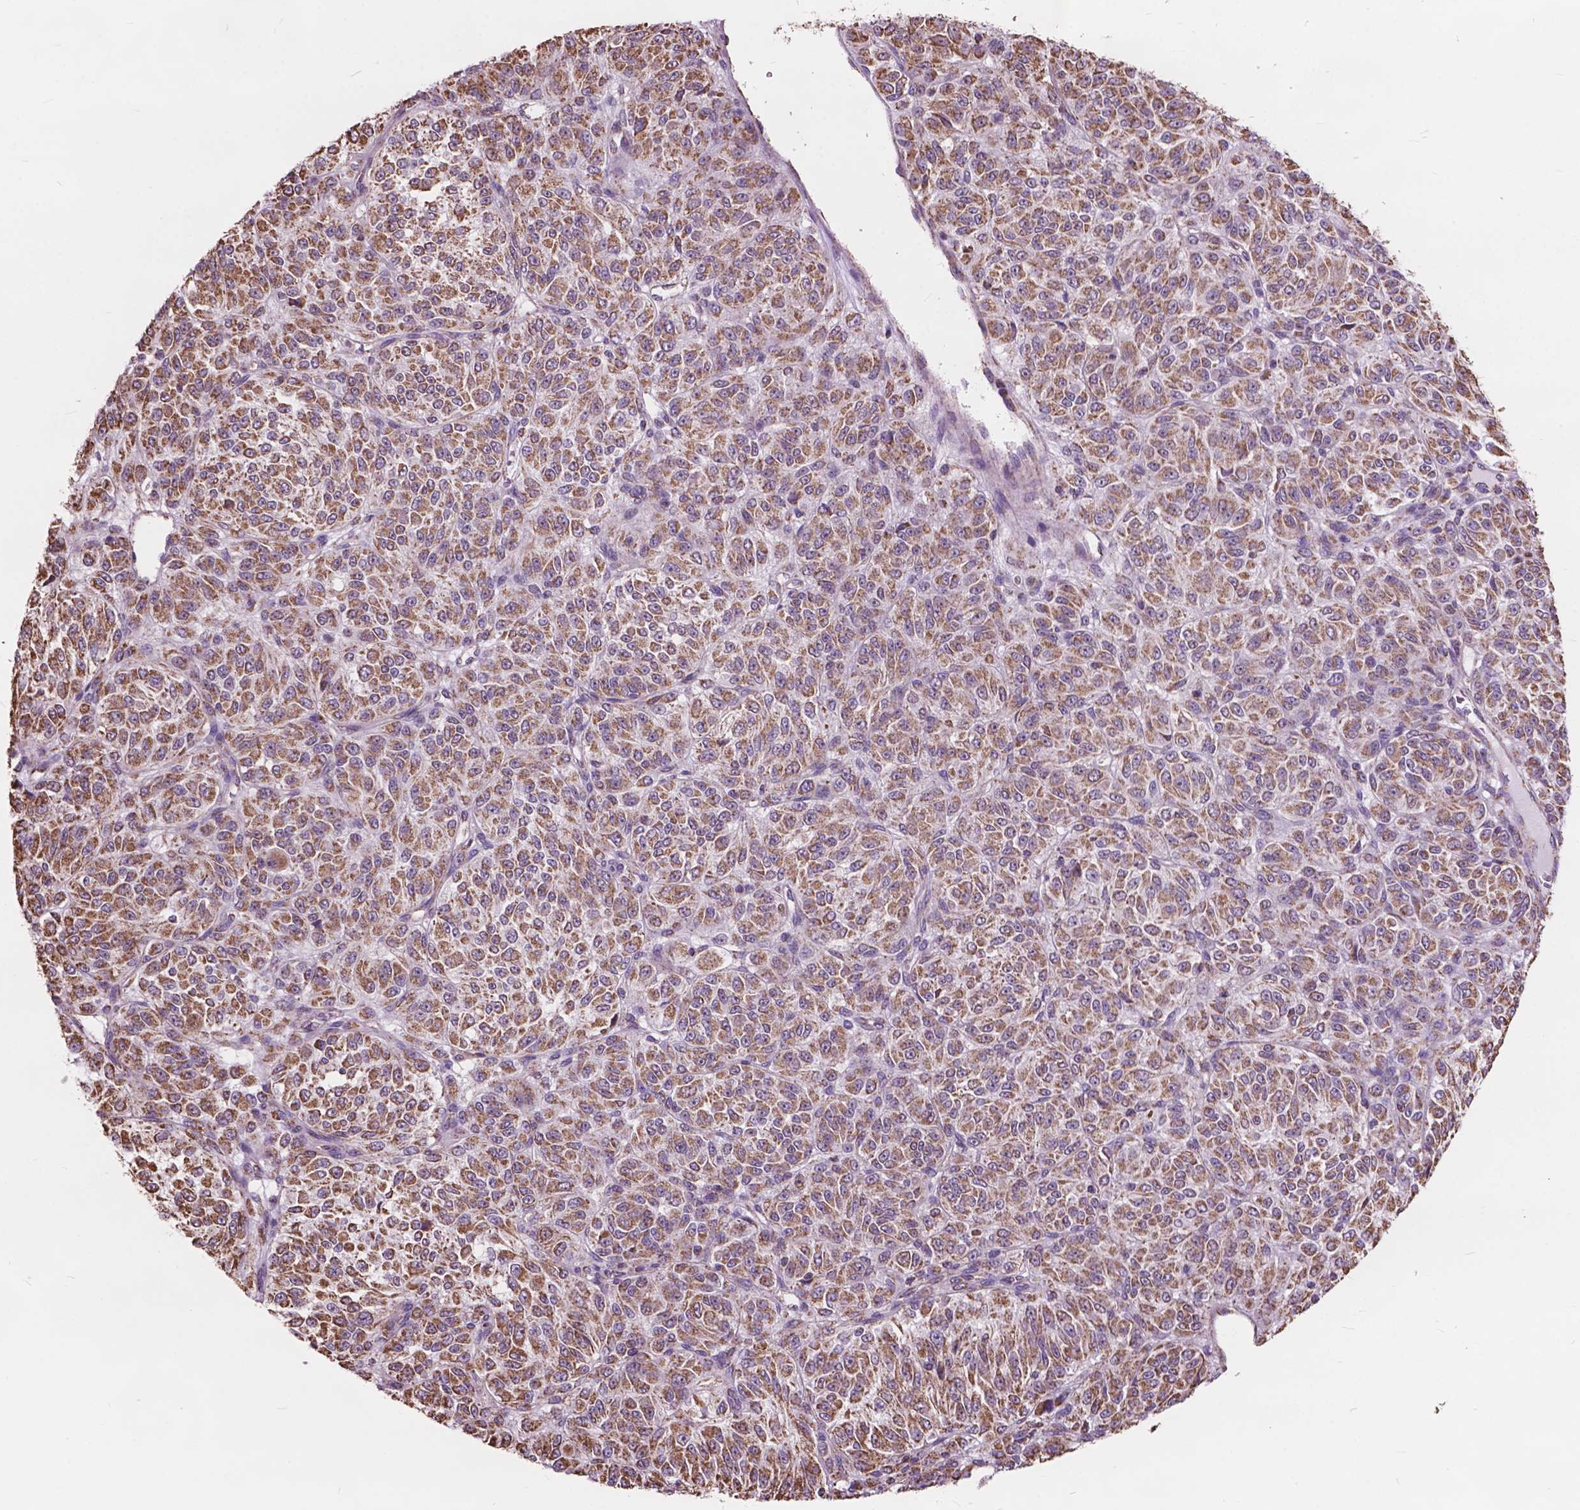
{"staining": {"intensity": "moderate", "quantity": ">75%", "location": "cytoplasmic/membranous"}, "tissue": "melanoma", "cell_type": "Tumor cells", "image_type": "cancer", "snomed": [{"axis": "morphology", "description": "Malignant melanoma, Metastatic site"}, {"axis": "topography", "description": "Brain"}], "caption": "Human melanoma stained with a protein marker displays moderate staining in tumor cells.", "gene": "SCOC", "patient": {"sex": "female", "age": 56}}